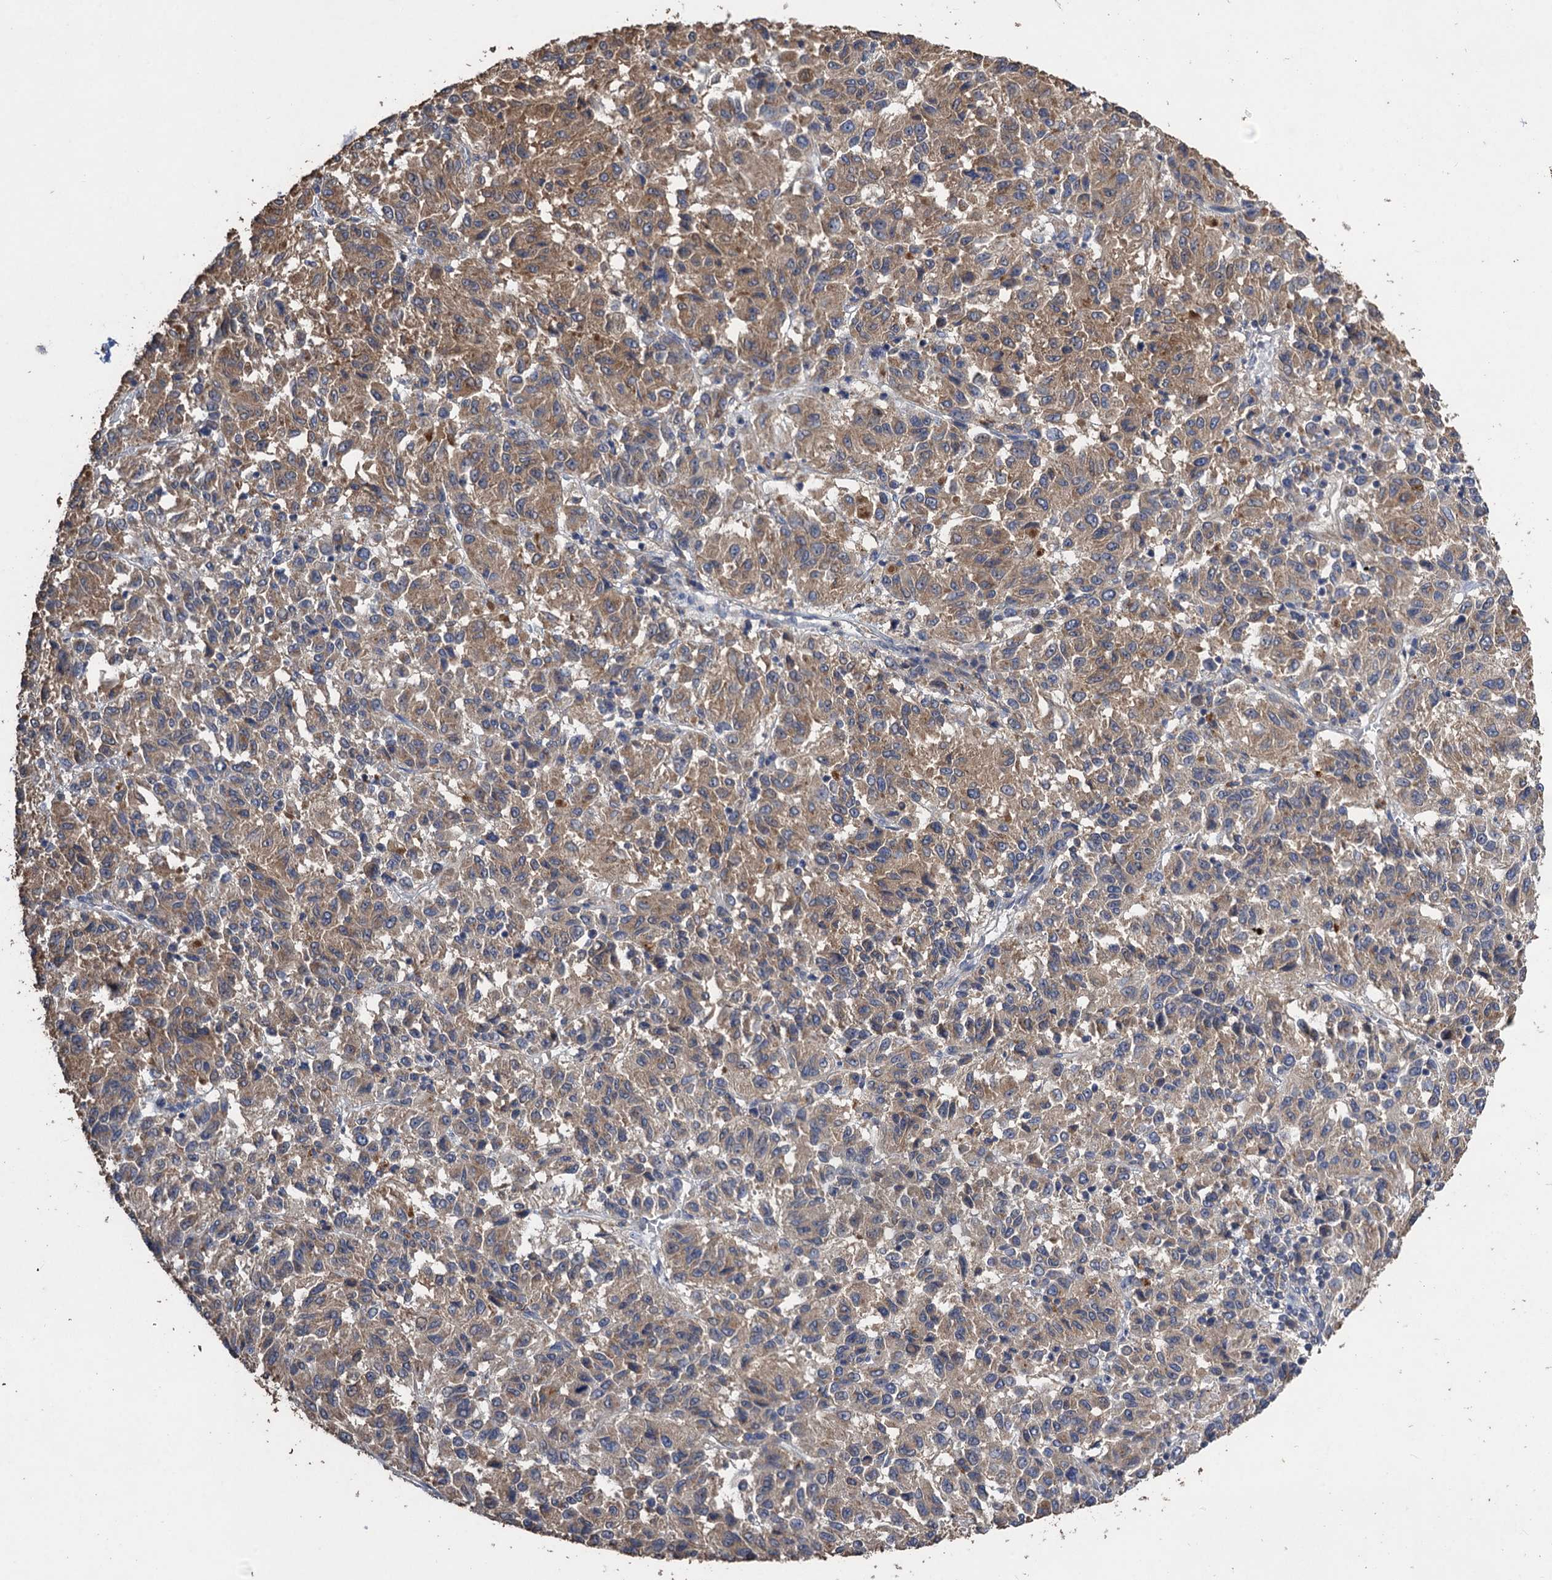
{"staining": {"intensity": "moderate", "quantity": ">75%", "location": "cytoplasmic/membranous"}, "tissue": "melanoma", "cell_type": "Tumor cells", "image_type": "cancer", "snomed": [{"axis": "morphology", "description": "Malignant melanoma, Metastatic site"}, {"axis": "topography", "description": "Lung"}], "caption": "Immunohistochemistry (IHC) histopathology image of human malignant melanoma (metastatic site) stained for a protein (brown), which displays medium levels of moderate cytoplasmic/membranous positivity in about >75% of tumor cells.", "gene": "SCUBE3", "patient": {"sex": "male", "age": 64}}